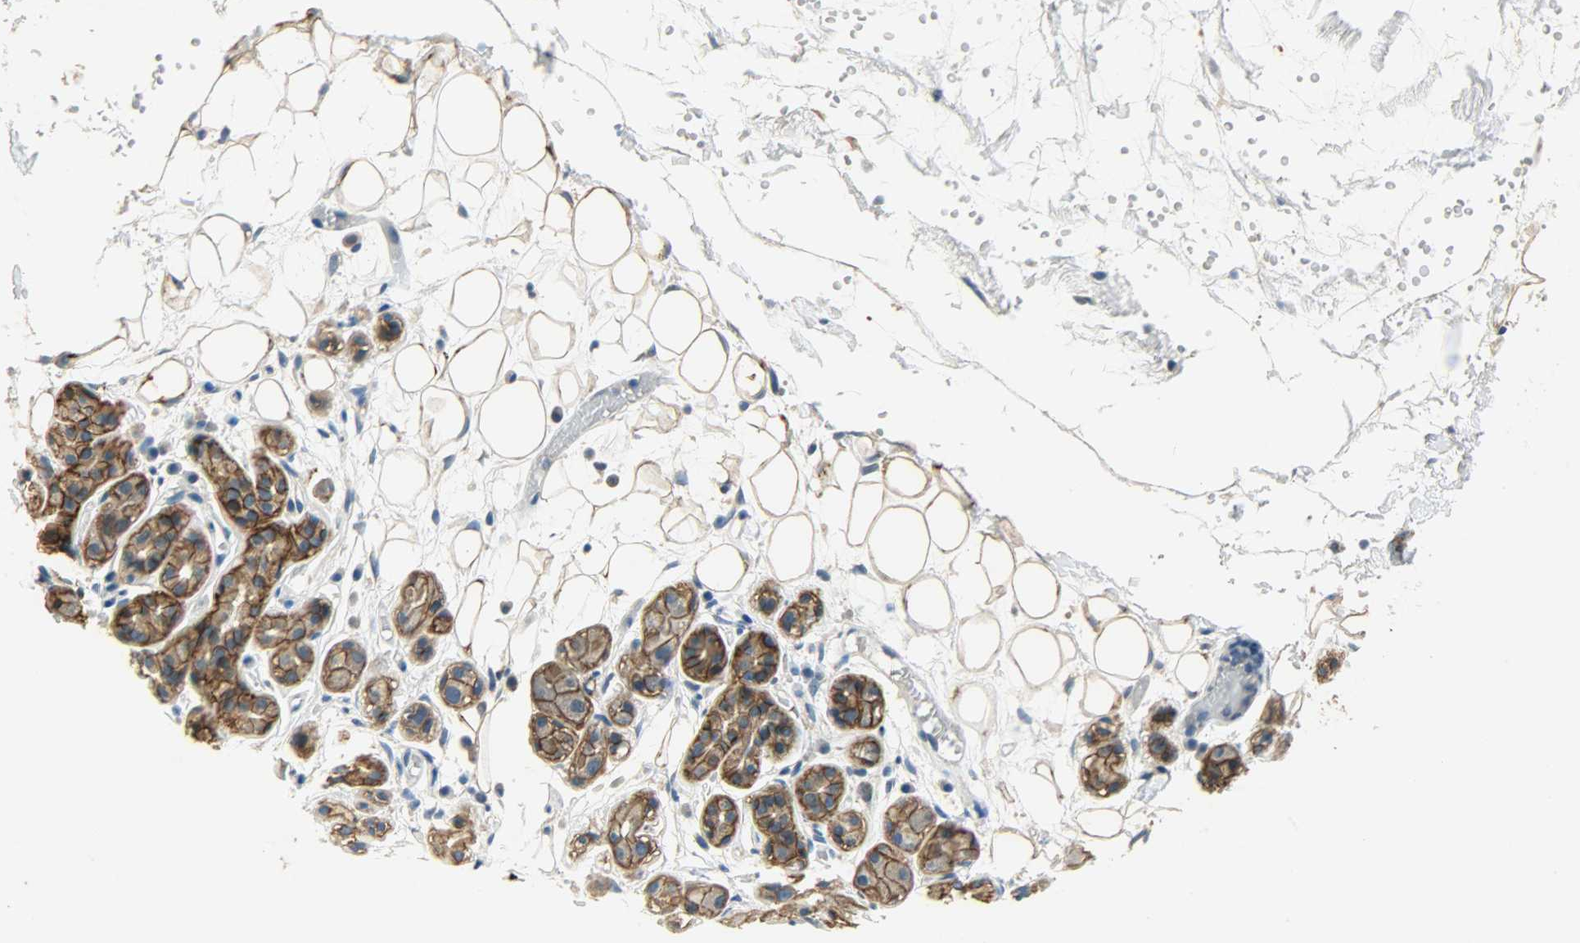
{"staining": {"intensity": "strong", "quantity": ">75%", "location": "cytoplasmic/membranous"}, "tissue": "salivary gland", "cell_type": "Glandular cells", "image_type": "normal", "snomed": [{"axis": "morphology", "description": "Normal tissue, NOS"}, {"axis": "topography", "description": "Salivary gland"}], "caption": "Strong cytoplasmic/membranous protein positivity is identified in approximately >75% of glandular cells in salivary gland.", "gene": "DSG2", "patient": {"sex": "male", "age": 54}}